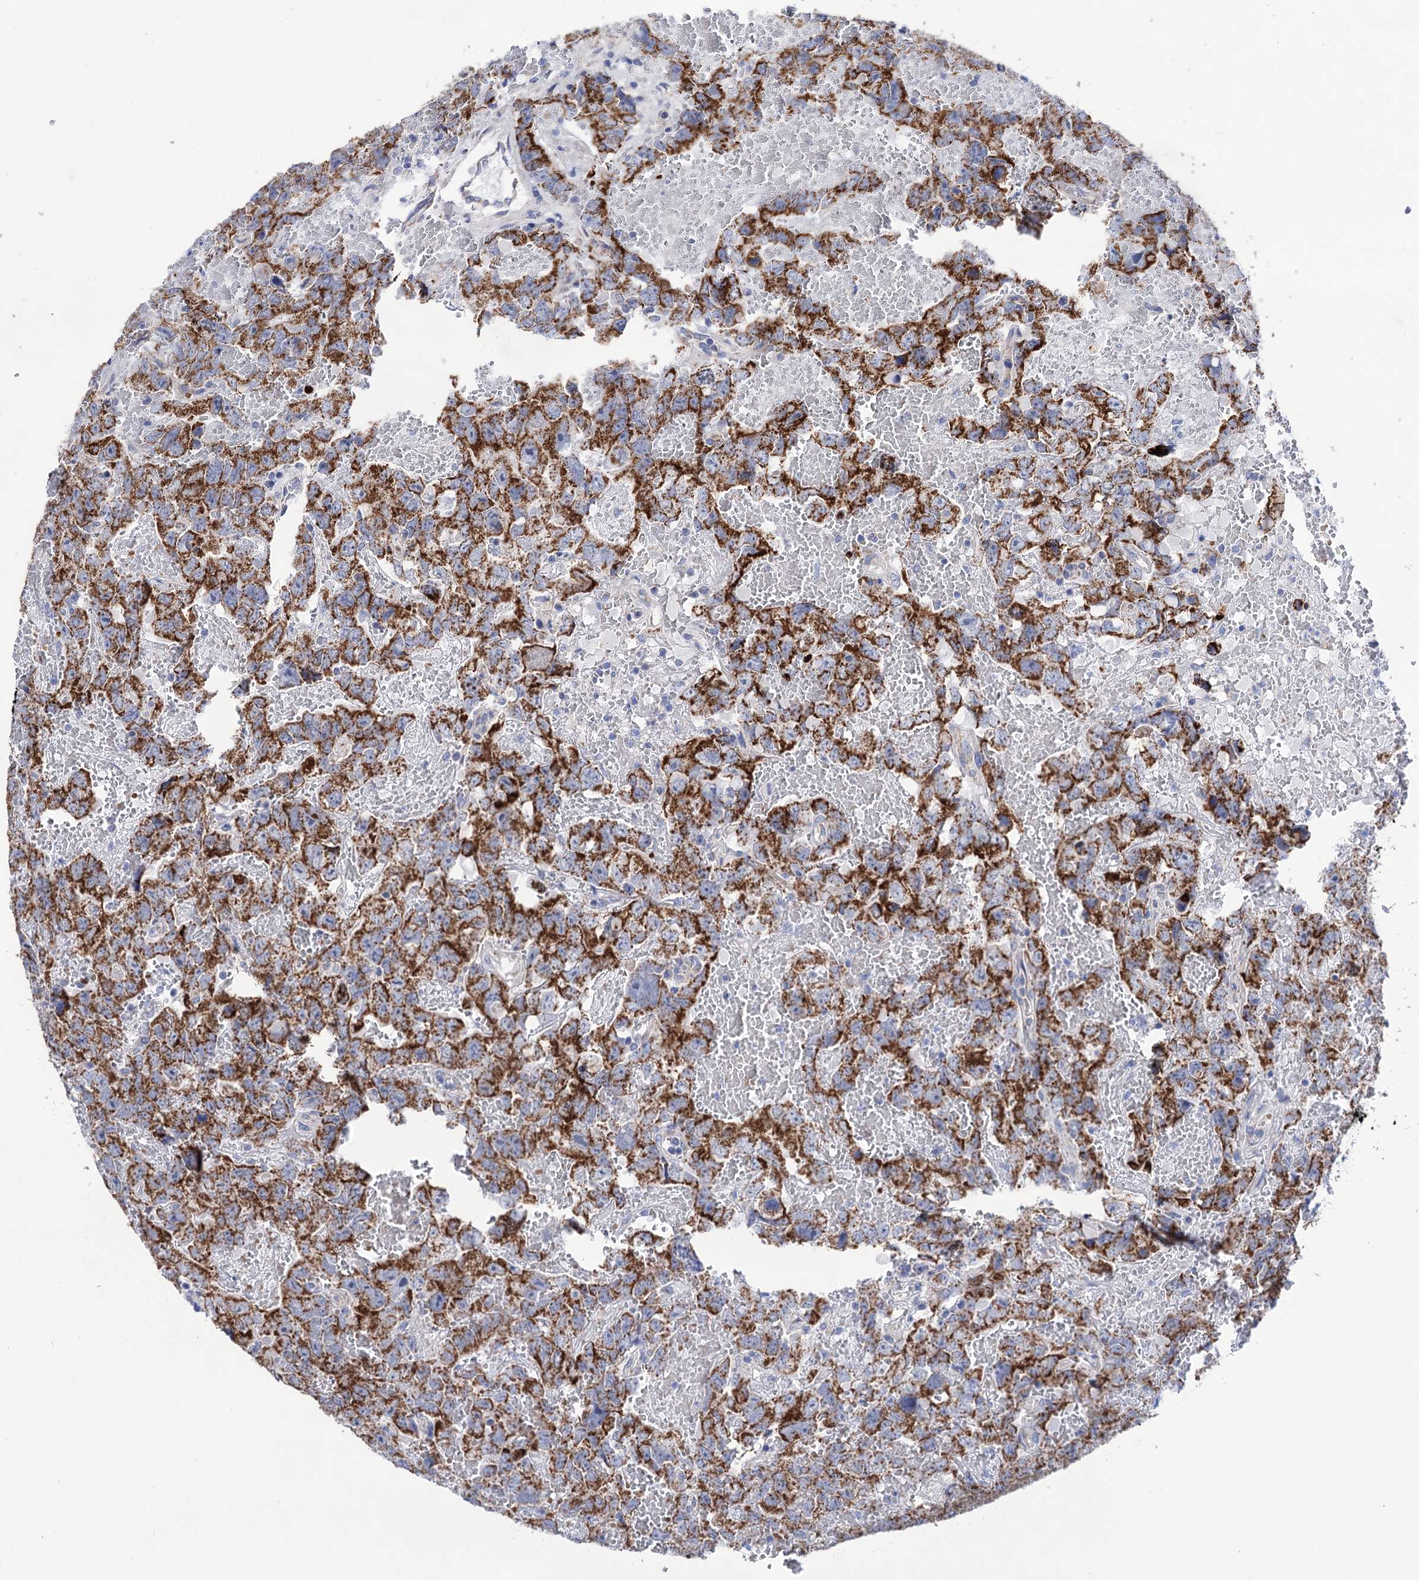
{"staining": {"intensity": "strong", "quantity": ">75%", "location": "cytoplasmic/membranous"}, "tissue": "testis cancer", "cell_type": "Tumor cells", "image_type": "cancer", "snomed": [{"axis": "morphology", "description": "Carcinoma, Embryonal, NOS"}, {"axis": "topography", "description": "Testis"}], "caption": "Testis embryonal carcinoma stained with a brown dye reveals strong cytoplasmic/membranous positive staining in about >75% of tumor cells.", "gene": "YARS2", "patient": {"sex": "male", "age": 45}}